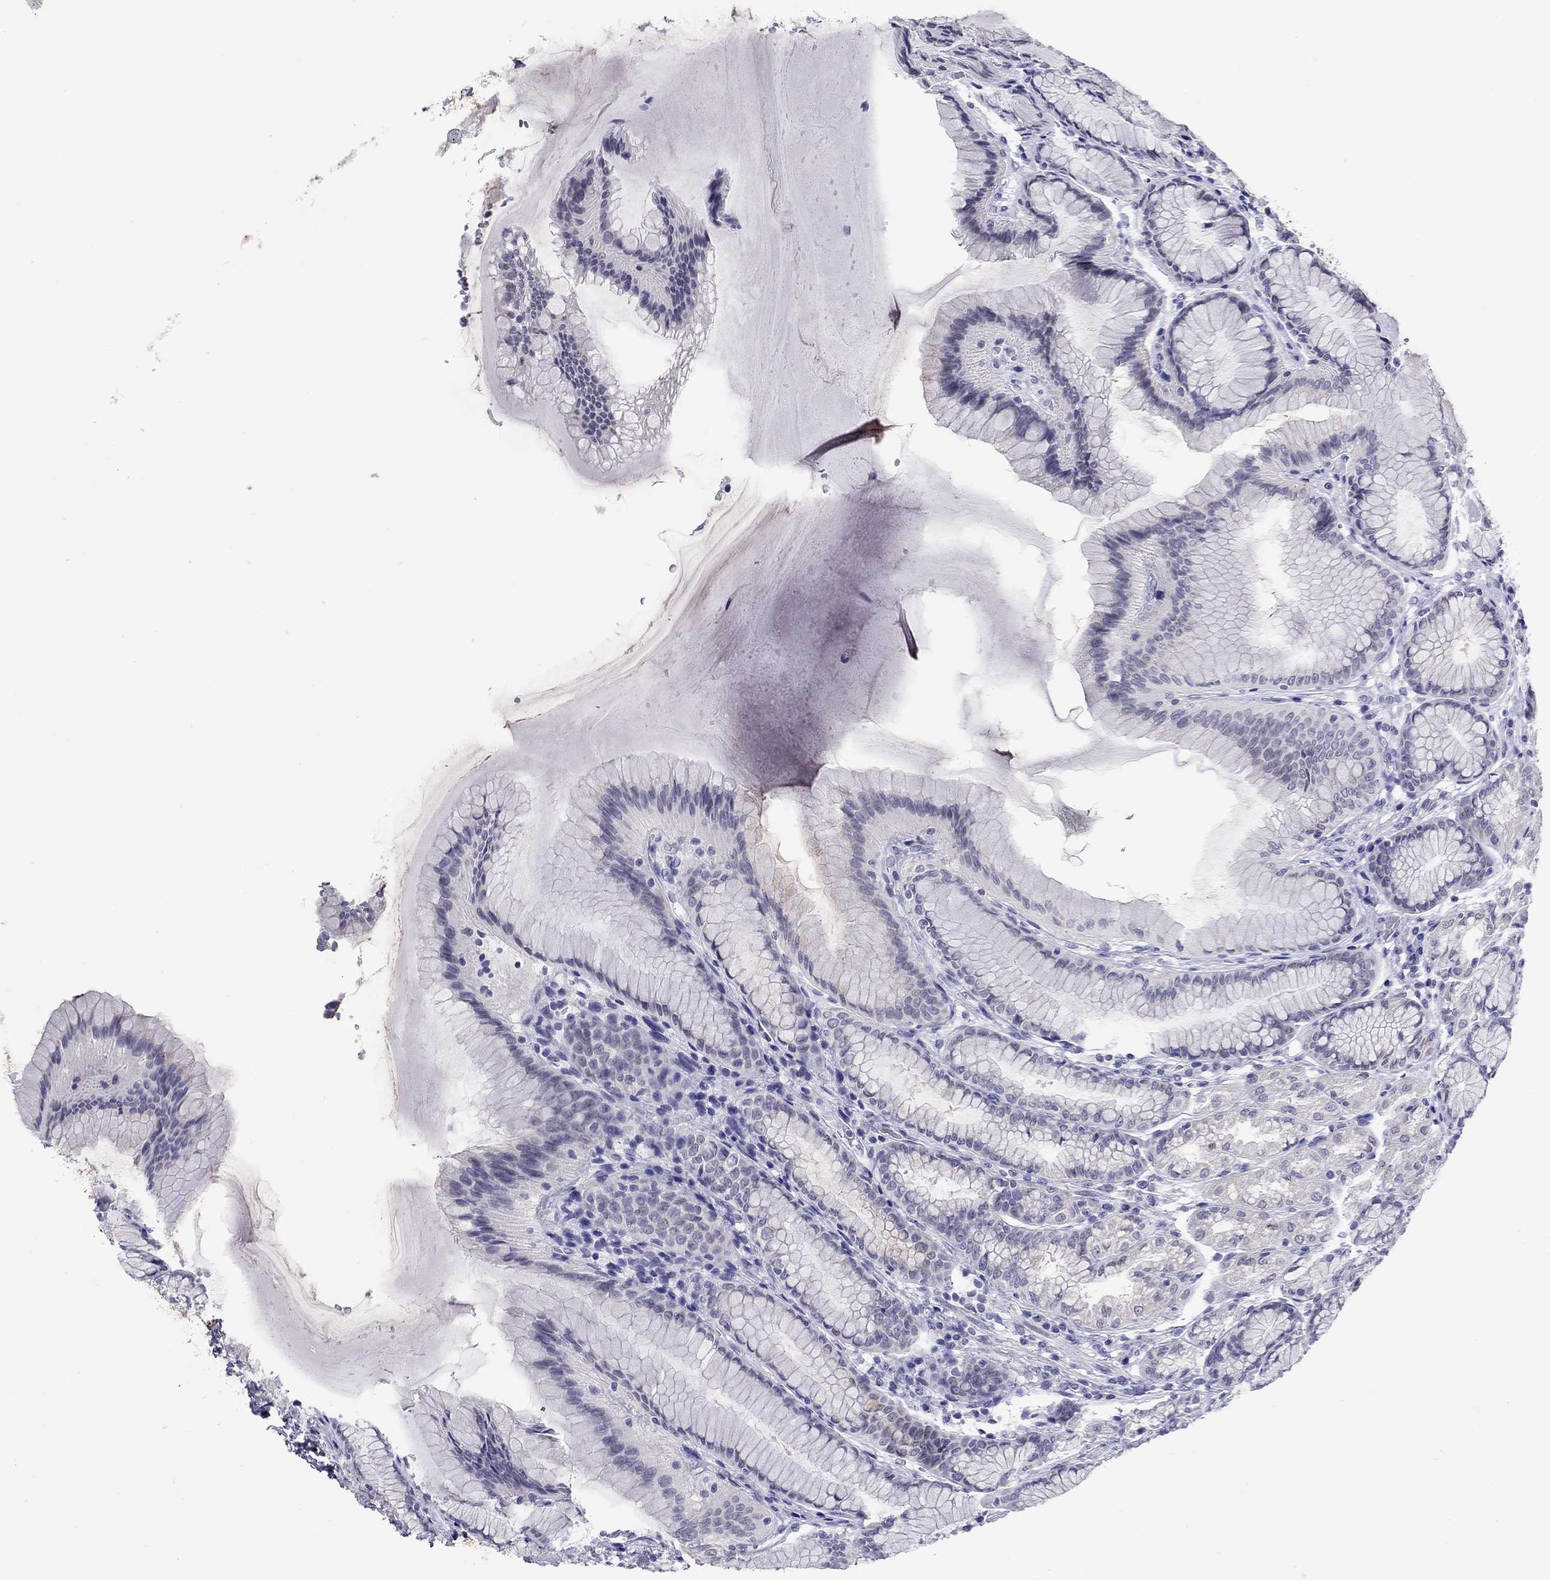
{"staining": {"intensity": "moderate", "quantity": "<25%", "location": "cytoplasmic/membranous"}, "tissue": "stomach", "cell_type": "Glandular cells", "image_type": "normal", "snomed": [{"axis": "morphology", "description": "Normal tissue, NOS"}, {"axis": "morphology", "description": "Adenocarcinoma, NOS"}, {"axis": "topography", "description": "Stomach"}], "caption": "This image demonstrates immunohistochemistry staining of normal stomach, with low moderate cytoplasmic/membranous staining in about <25% of glandular cells.", "gene": "ARMC12", "patient": {"sex": "female", "age": 79}}